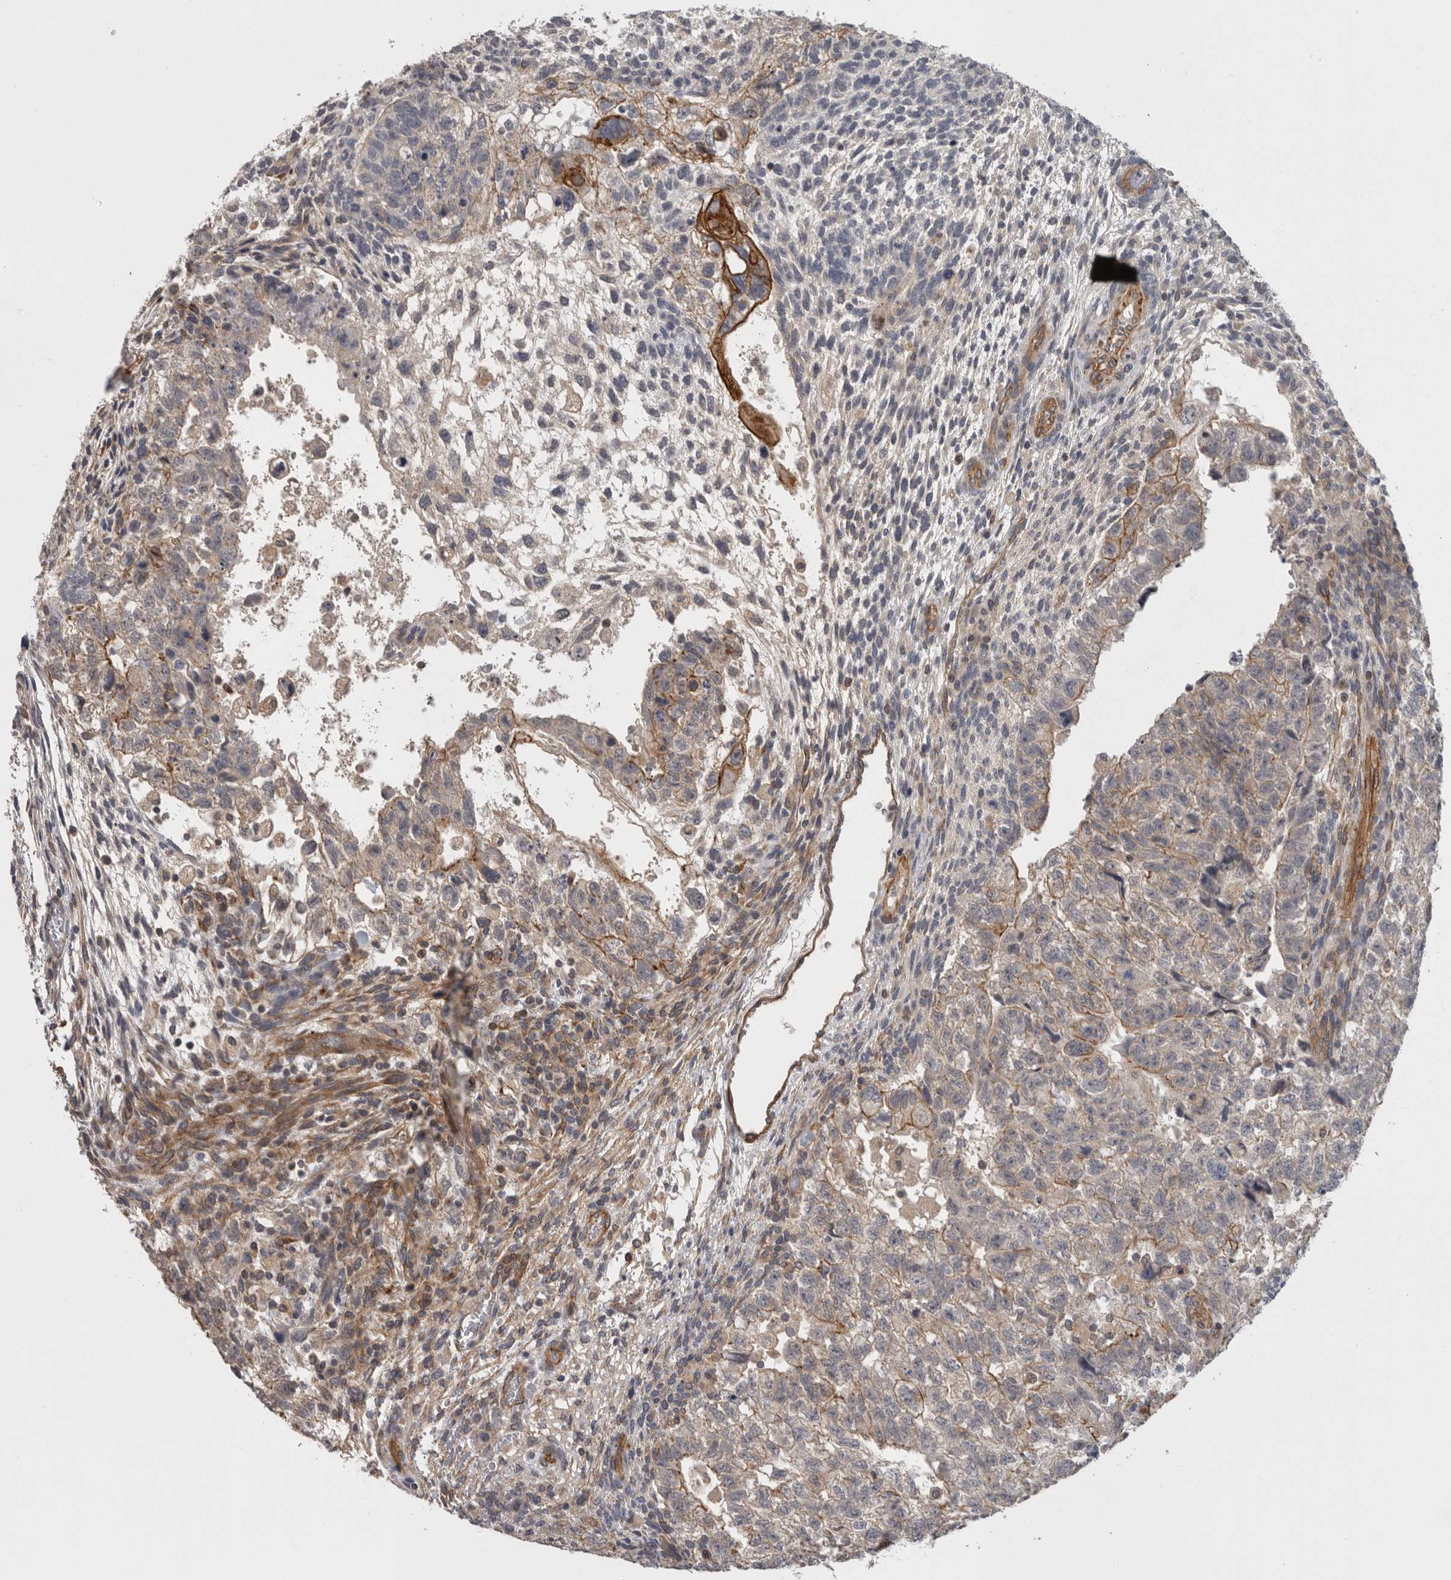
{"staining": {"intensity": "moderate", "quantity": "<25%", "location": "cytoplasmic/membranous"}, "tissue": "testis cancer", "cell_type": "Tumor cells", "image_type": "cancer", "snomed": [{"axis": "morphology", "description": "Carcinoma, Embryonal, NOS"}, {"axis": "topography", "description": "Testis"}], "caption": "Brown immunohistochemical staining in testis cancer (embryonal carcinoma) reveals moderate cytoplasmic/membranous expression in about <25% of tumor cells.", "gene": "RMDN1", "patient": {"sex": "male", "age": 36}}